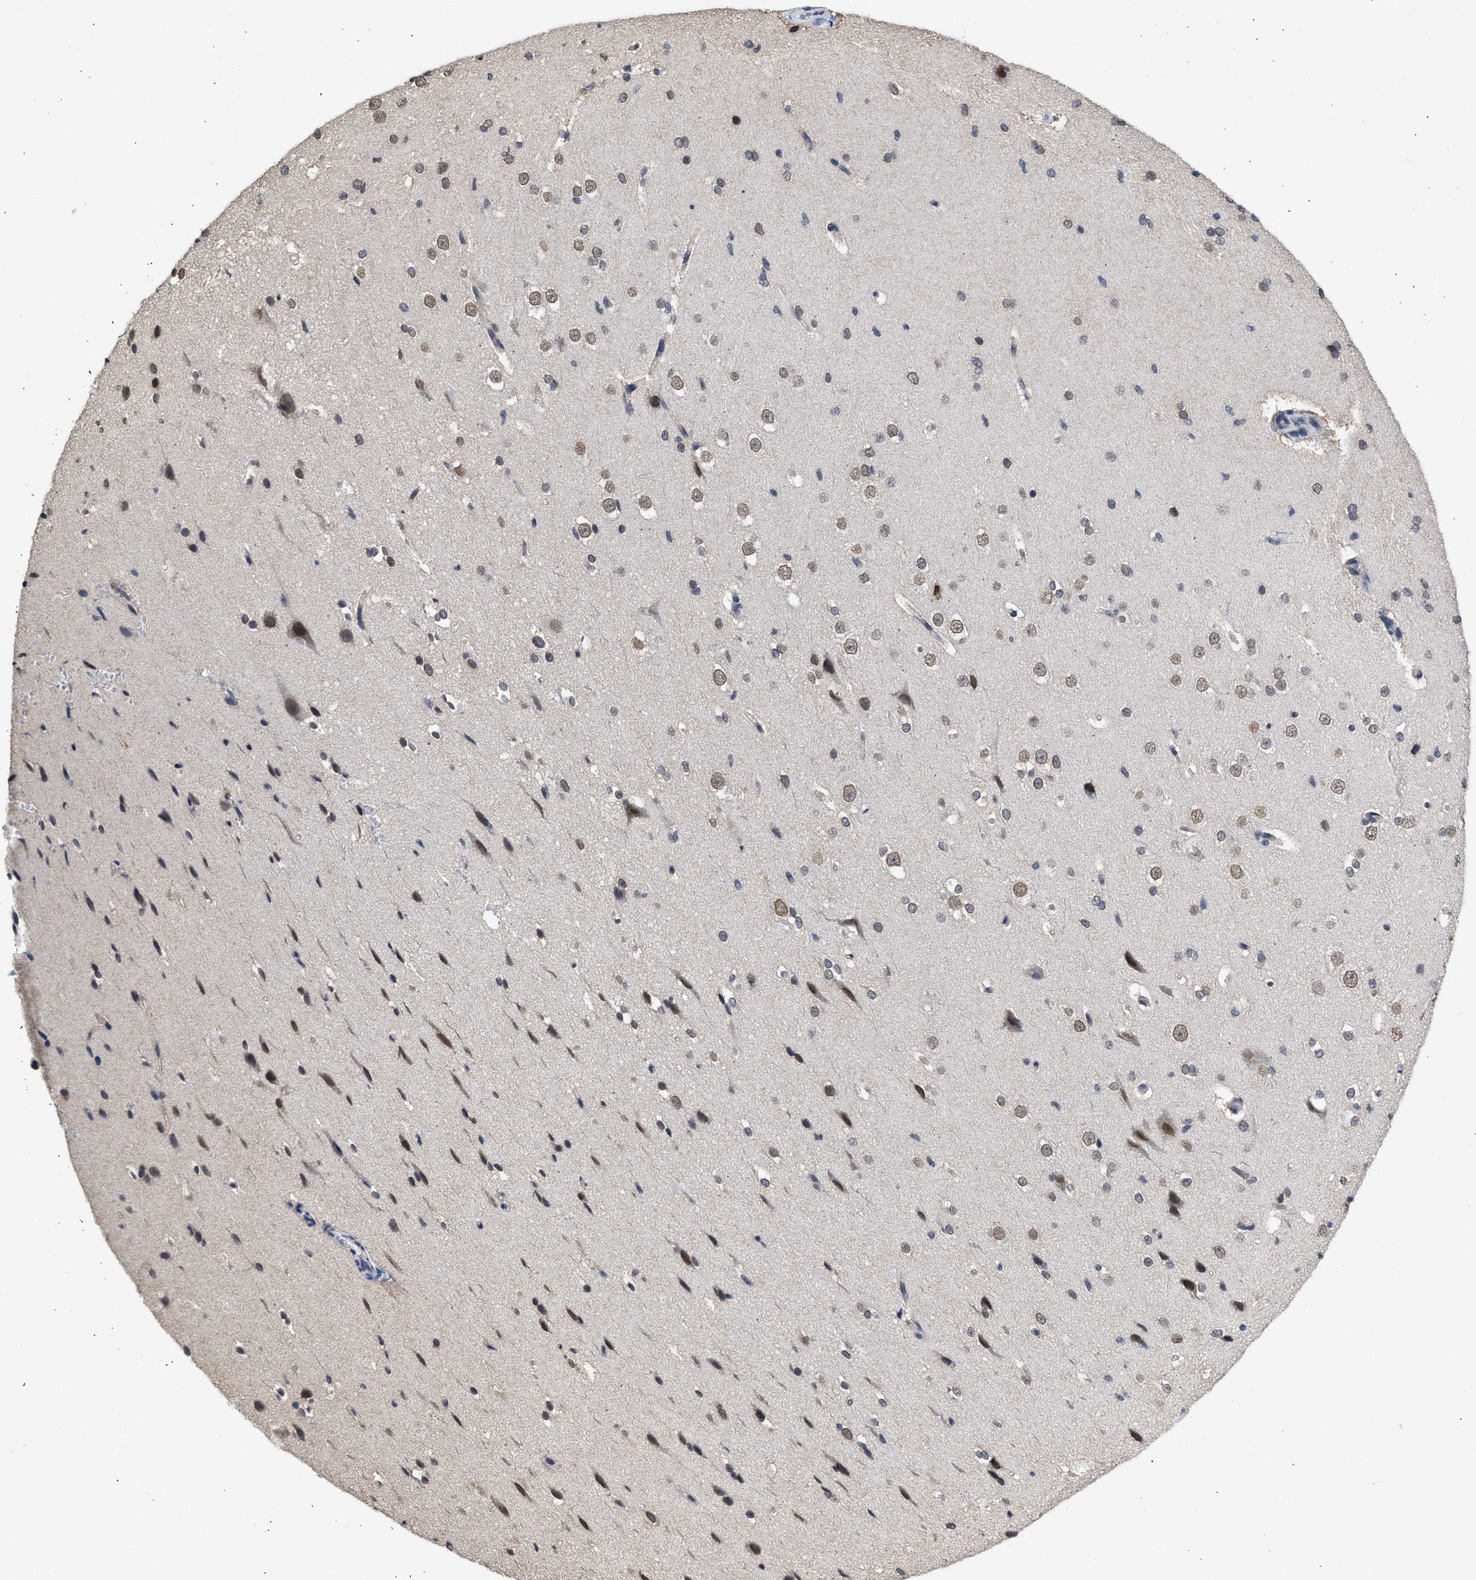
{"staining": {"intensity": "negative", "quantity": "none", "location": "none"}, "tissue": "cerebral cortex", "cell_type": "Endothelial cells", "image_type": "normal", "snomed": [{"axis": "morphology", "description": "Normal tissue, NOS"}, {"axis": "morphology", "description": "Developmental malformation"}, {"axis": "topography", "description": "Cerebral cortex"}], "caption": "This photomicrograph is of unremarkable cerebral cortex stained with immunohistochemistry (IHC) to label a protein in brown with the nuclei are counter-stained blue. There is no staining in endothelial cells. (Brightfield microscopy of DAB immunohistochemistry at high magnification).", "gene": "NUP35", "patient": {"sex": "female", "age": 30}}